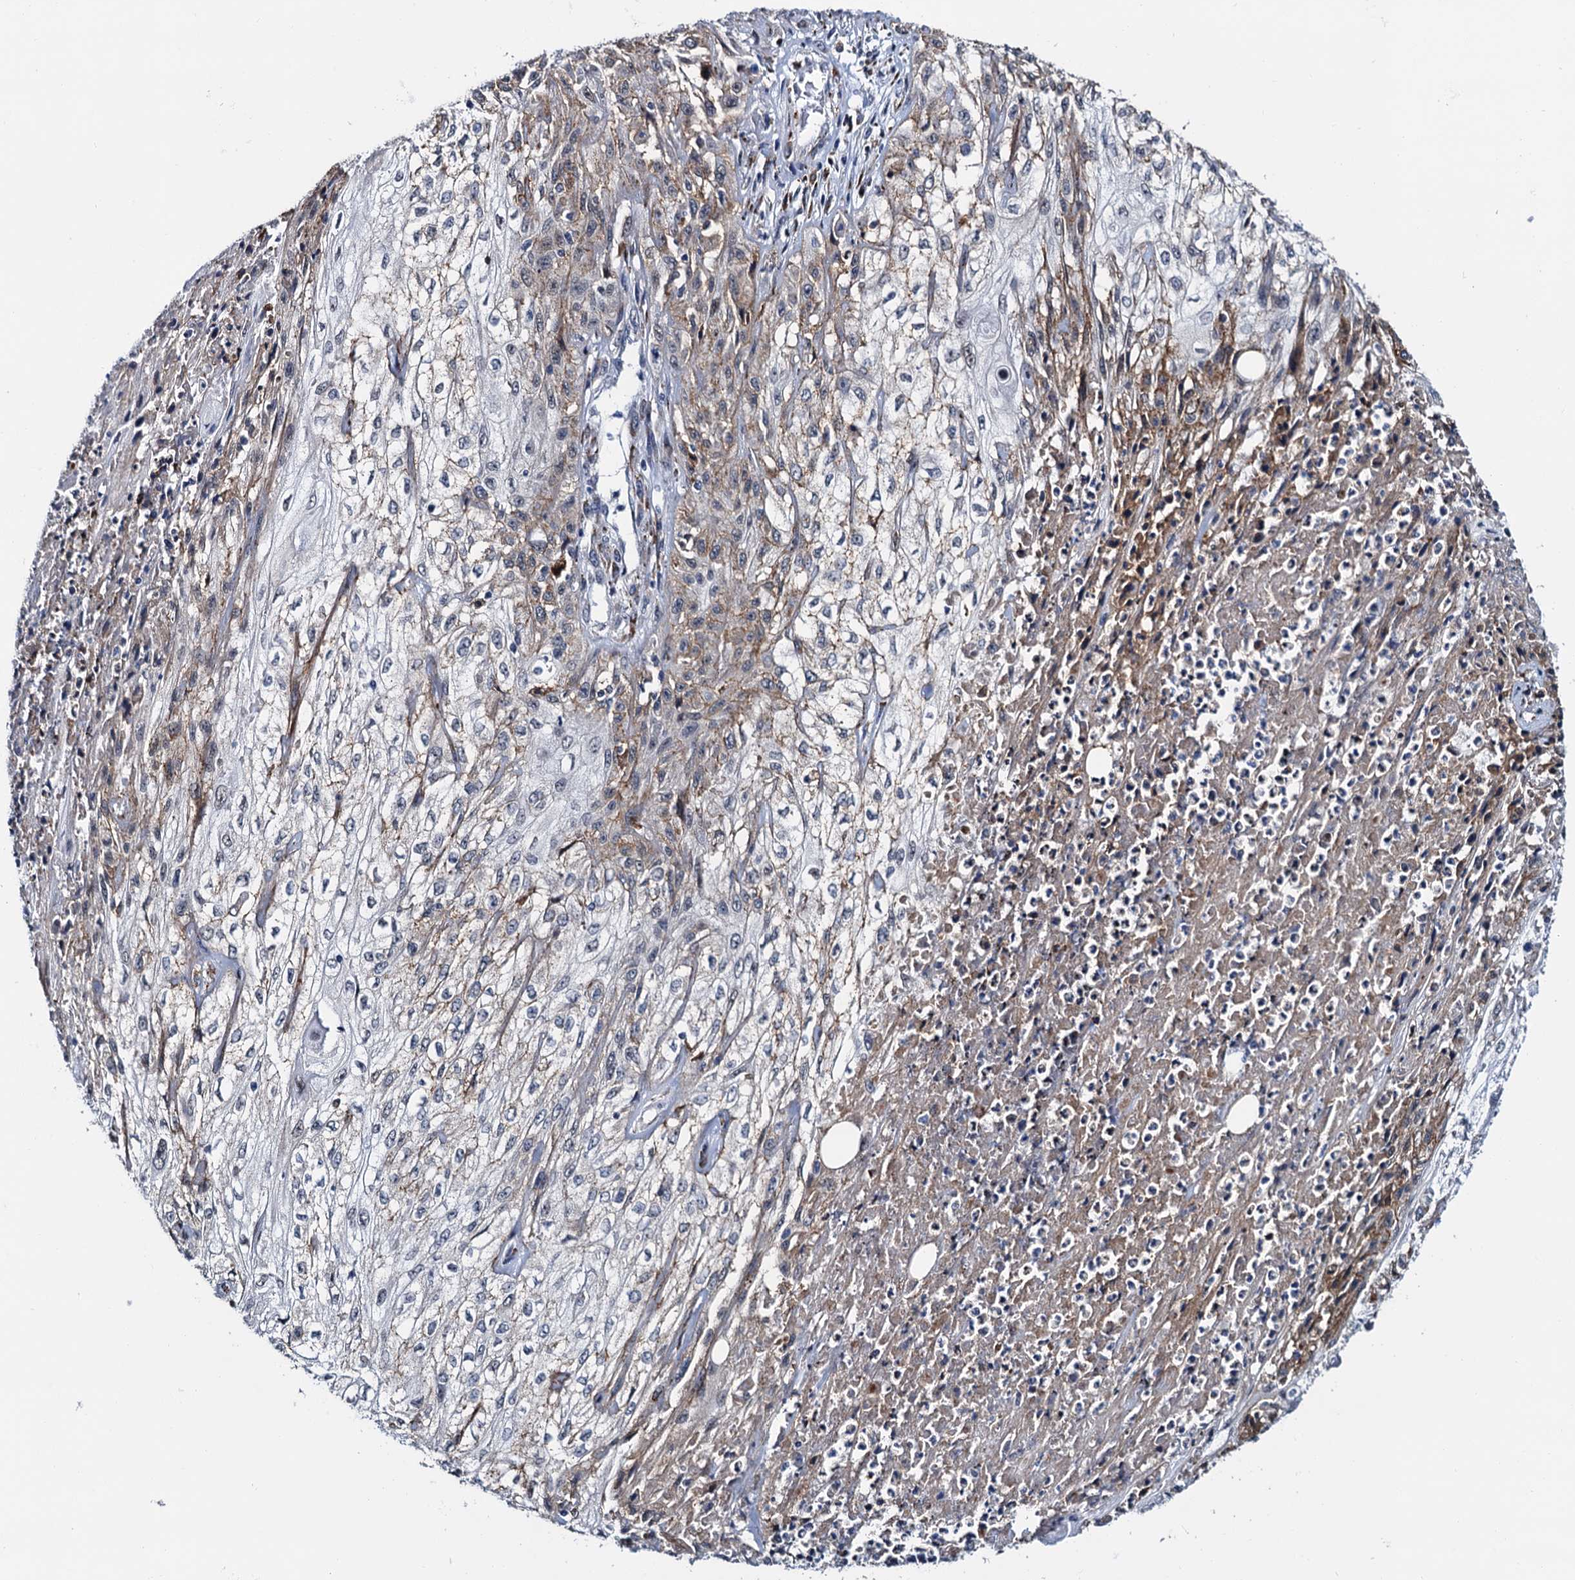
{"staining": {"intensity": "weak", "quantity": "25%-75%", "location": "cytoplasmic/membranous"}, "tissue": "skin cancer", "cell_type": "Tumor cells", "image_type": "cancer", "snomed": [{"axis": "morphology", "description": "Squamous cell carcinoma, NOS"}, {"axis": "morphology", "description": "Squamous cell carcinoma, metastatic, NOS"}, {"axis": "topography", "description": "Skin"}, {"axis": "topography", "description": "Lymph node"}], "caption": "Brown immunohistochemical staining in skin cancer (metastatic squamous cell carcinoma) demonstrates weak cytoplasmic/membranous positivity in approximately 25%-75% of tumor cells. (DAB (3,3'-diaminobenzidine) = brown stain, brightfield microscopy at high magnification).", "gene": "SLC7A10", "patient": {"sex": "male", "age": 75}}